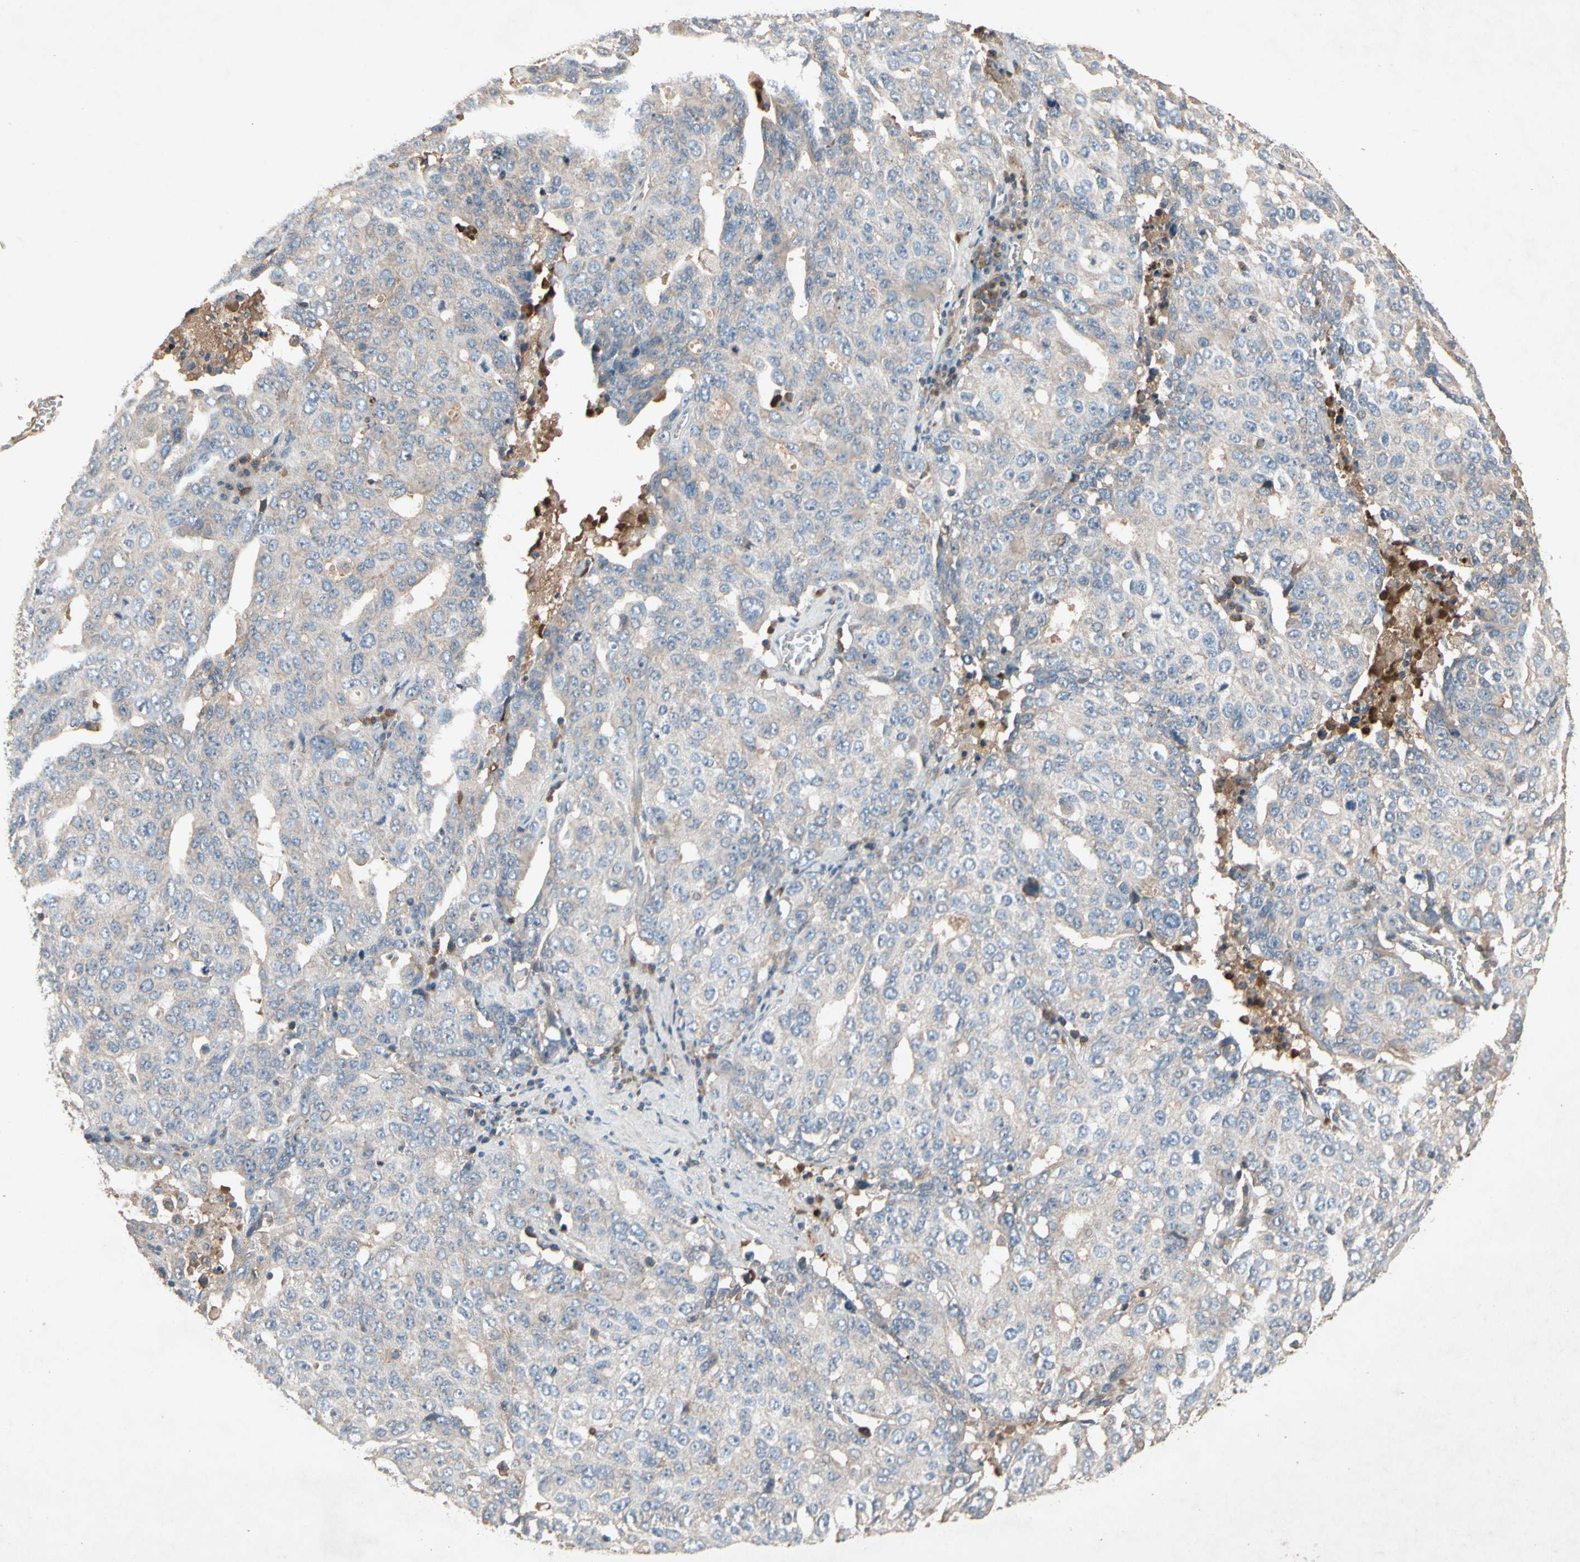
{"staining": {"intensity": "weak", "quantity": "<25%", "location": "cytoplasmic/membranous"}, "tissue": "ovarian cancer", "cell_type": "Tumor cells", "image_type": "cancer", "snomed": [{"axis": "morphology", "description": "Carcinoma, endometroid"}, {"axis": "topography", "description": "Ovary"}], "caption": "This is an immunohistochemistry histopathology image of human ovarian cancer. There is no expression in tumor cells.", "gene": "IL1RL1", "patient": {"sex": "female", "age": 62}}